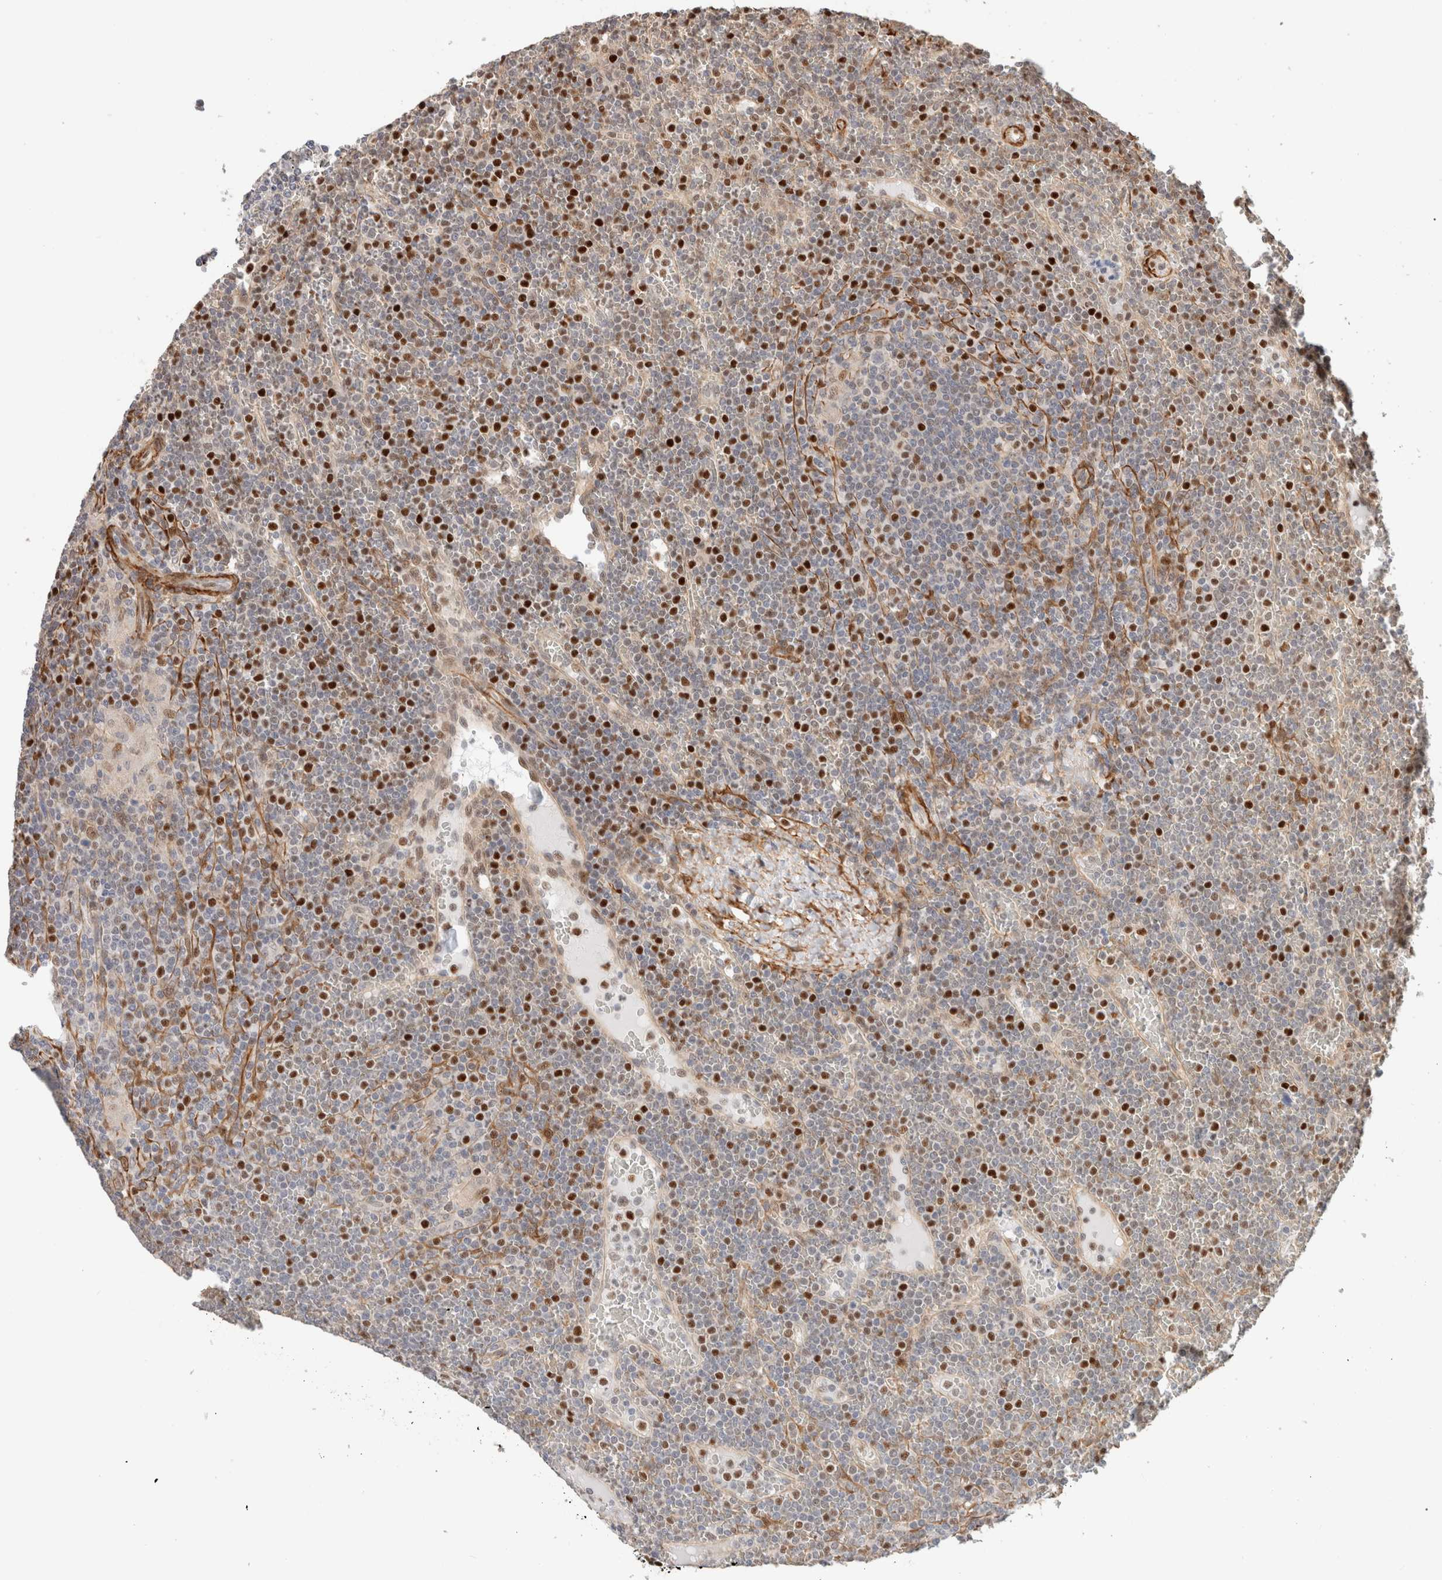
{"staining": {"intensity": "strong", "quantity": "<25%", "location": "nuclear"}, "tissue": "lymphoma", "cell_type": "Tumor cells", "image_type": "cancer", "snomed": [{"axis": "morphology", "description": "Malignant lymphoma, non-Hodgkin's type, Low grade"}, {"axis": "topography", "description": "Spleen"}], "caption": "A micrograph of lymphoma stained for a protein exhibits strong nuclear brown staining in tumor cells.", "gene": "ID3", "patient": {"sex": "female", "age": 19}}